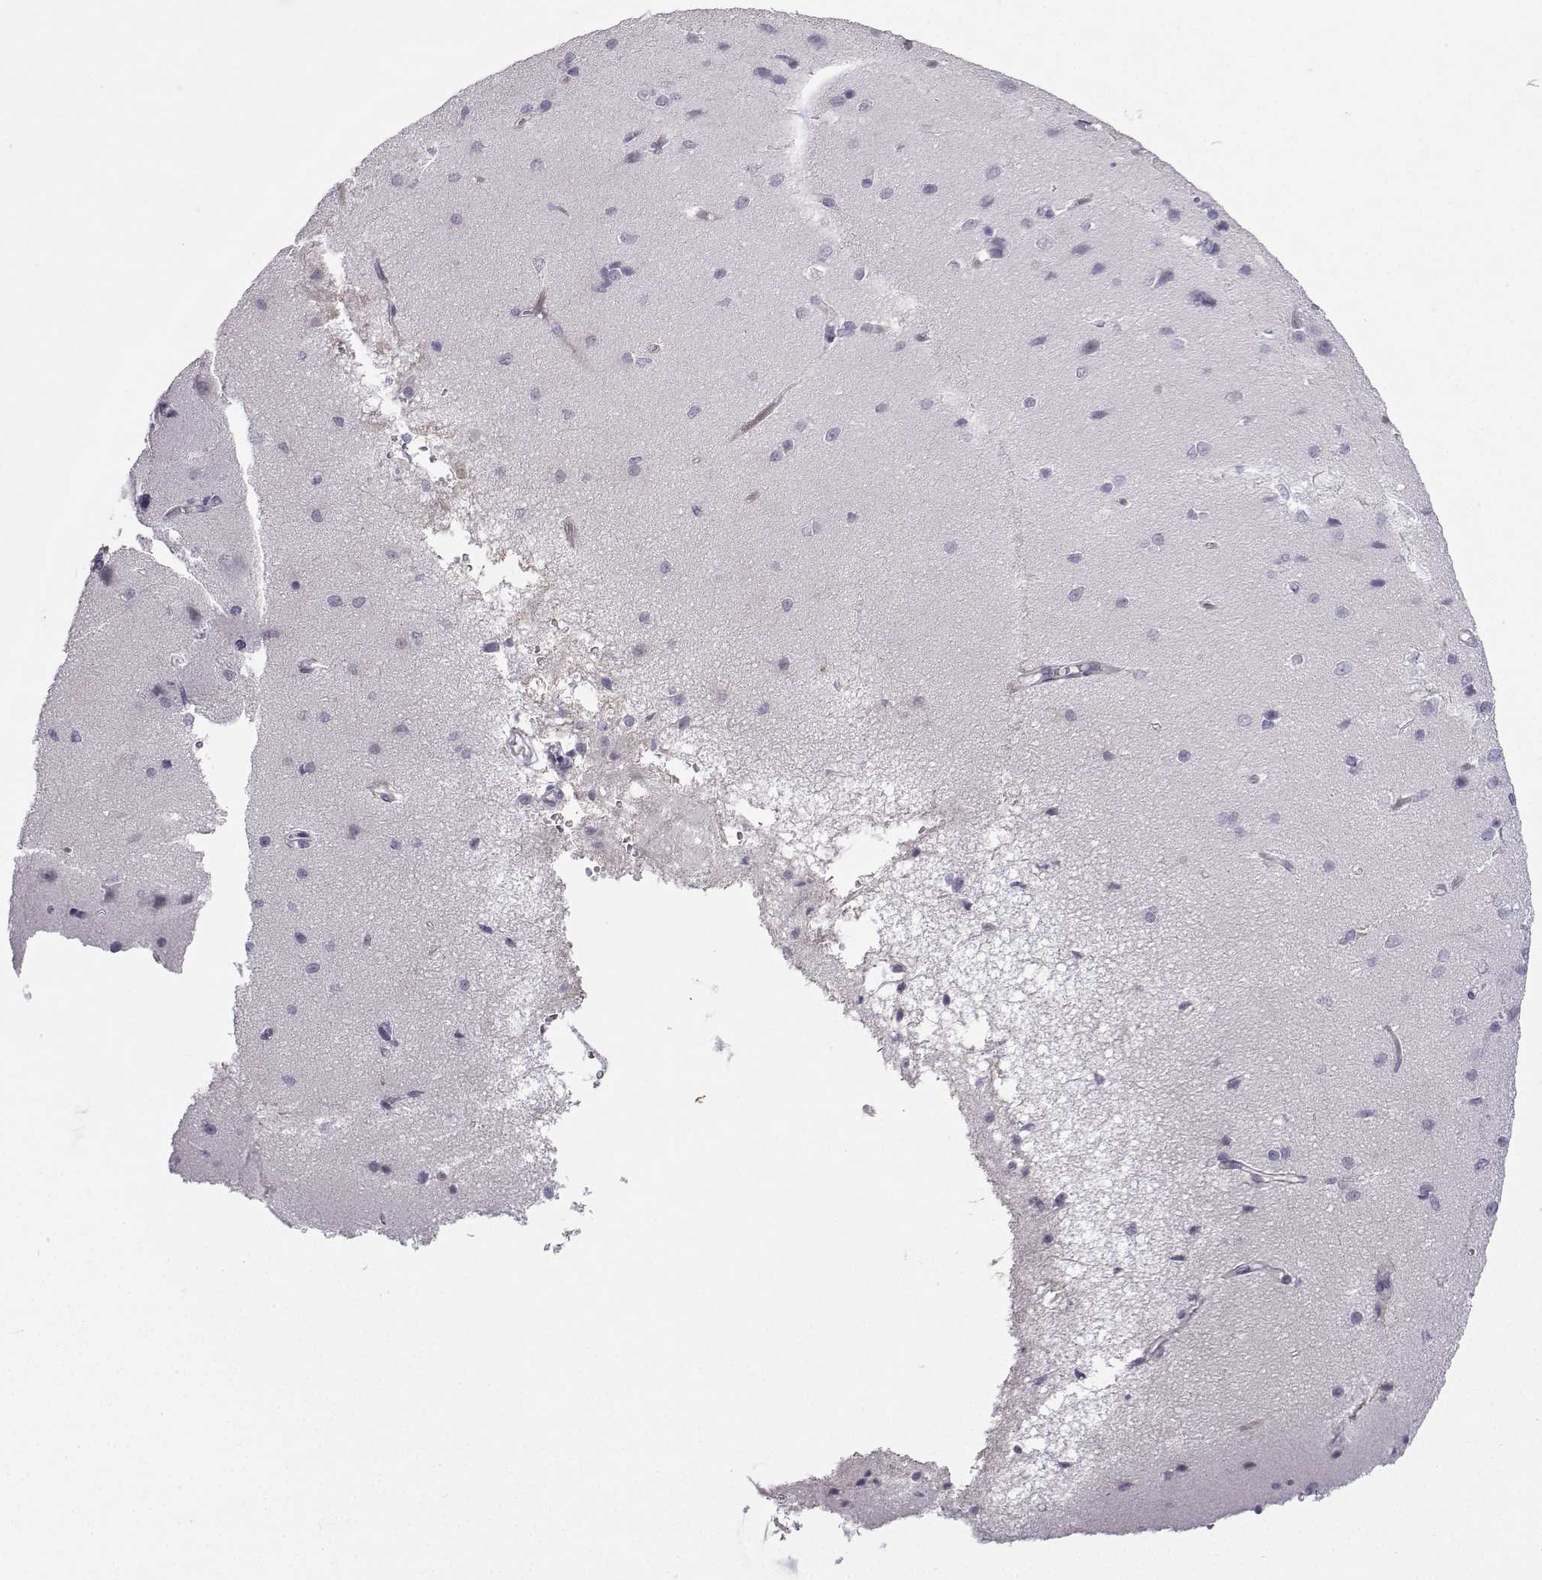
{"staining": {"intensity": "negative", "quantity": "none", "location": "none"}, "tissue": "cerebral cortex", "cell_type": "Endothelial cells", "image_type": "normal", "snomed": [{"axis": "morphology", "description": "Normal tissue, NOS"}, {"axis": "topography", "description": "Cerebral cortex"}], "caption": "Immunohistochemistry (IHC) of normal human cerebral cortex exhibits no positivity in endothelial cells.", "gene": "CFAP53", "patient": {"sex": "male", "age": 37}}